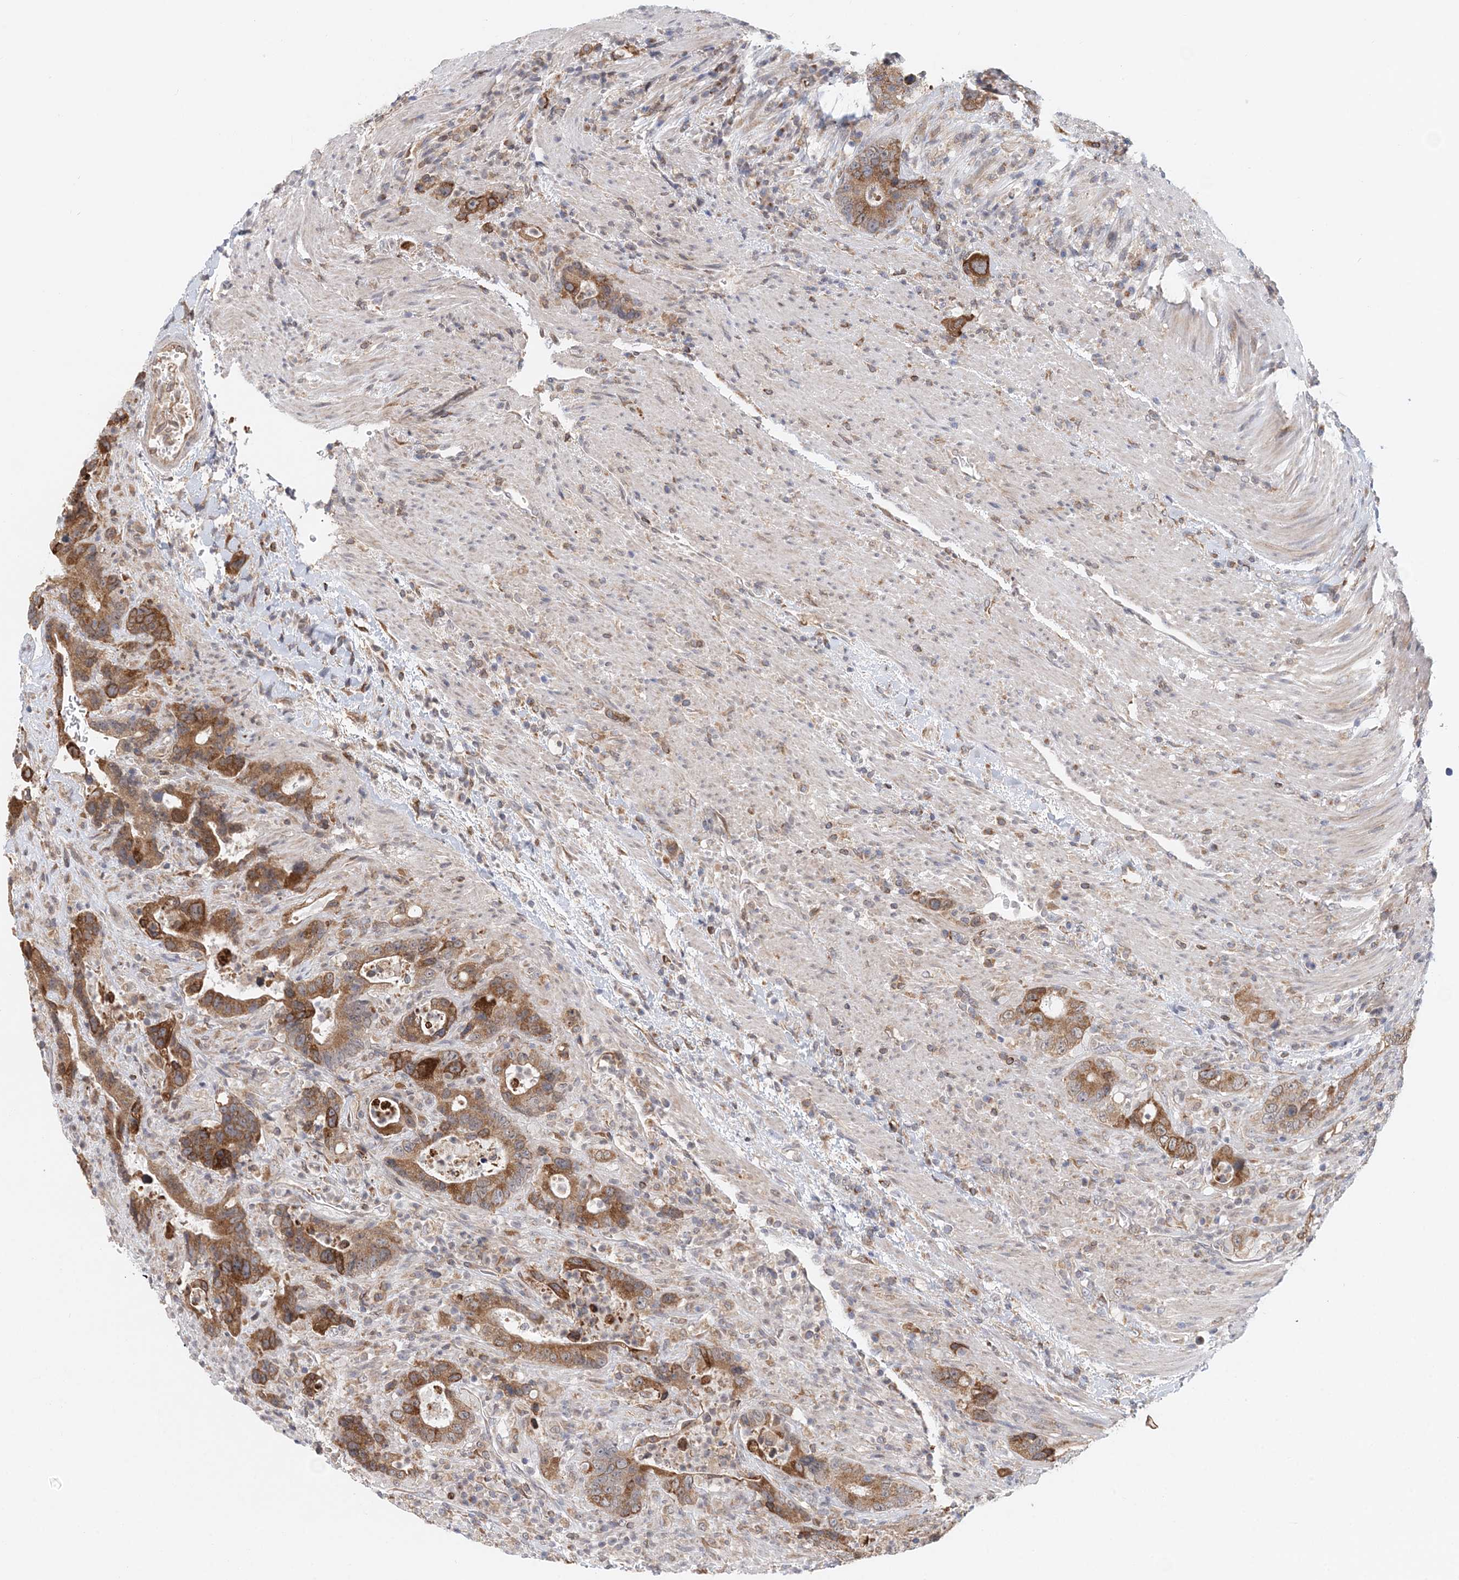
{"staining": {"intensity": "moderate", "quantity": ">75%", "location": "cytoplasmic/membranous"}, "tissue": "colorectal cancer", "cell_type": "Tumor cells", "image_type": "cancer", "snomed": [{"axis": "morphology", "description": "Adenocarcinoma, NOS"}, {"axis": "topography", "description": "Colon"}], "caption": "A photomicrograph of colorectal adenocarcinoma stained for a protein exhibits moderate cytoplasmic/membranous brown staining in tumor cells.", "gene": "PCYOX1L", "patient": {"sex": "female", "age": 75}}